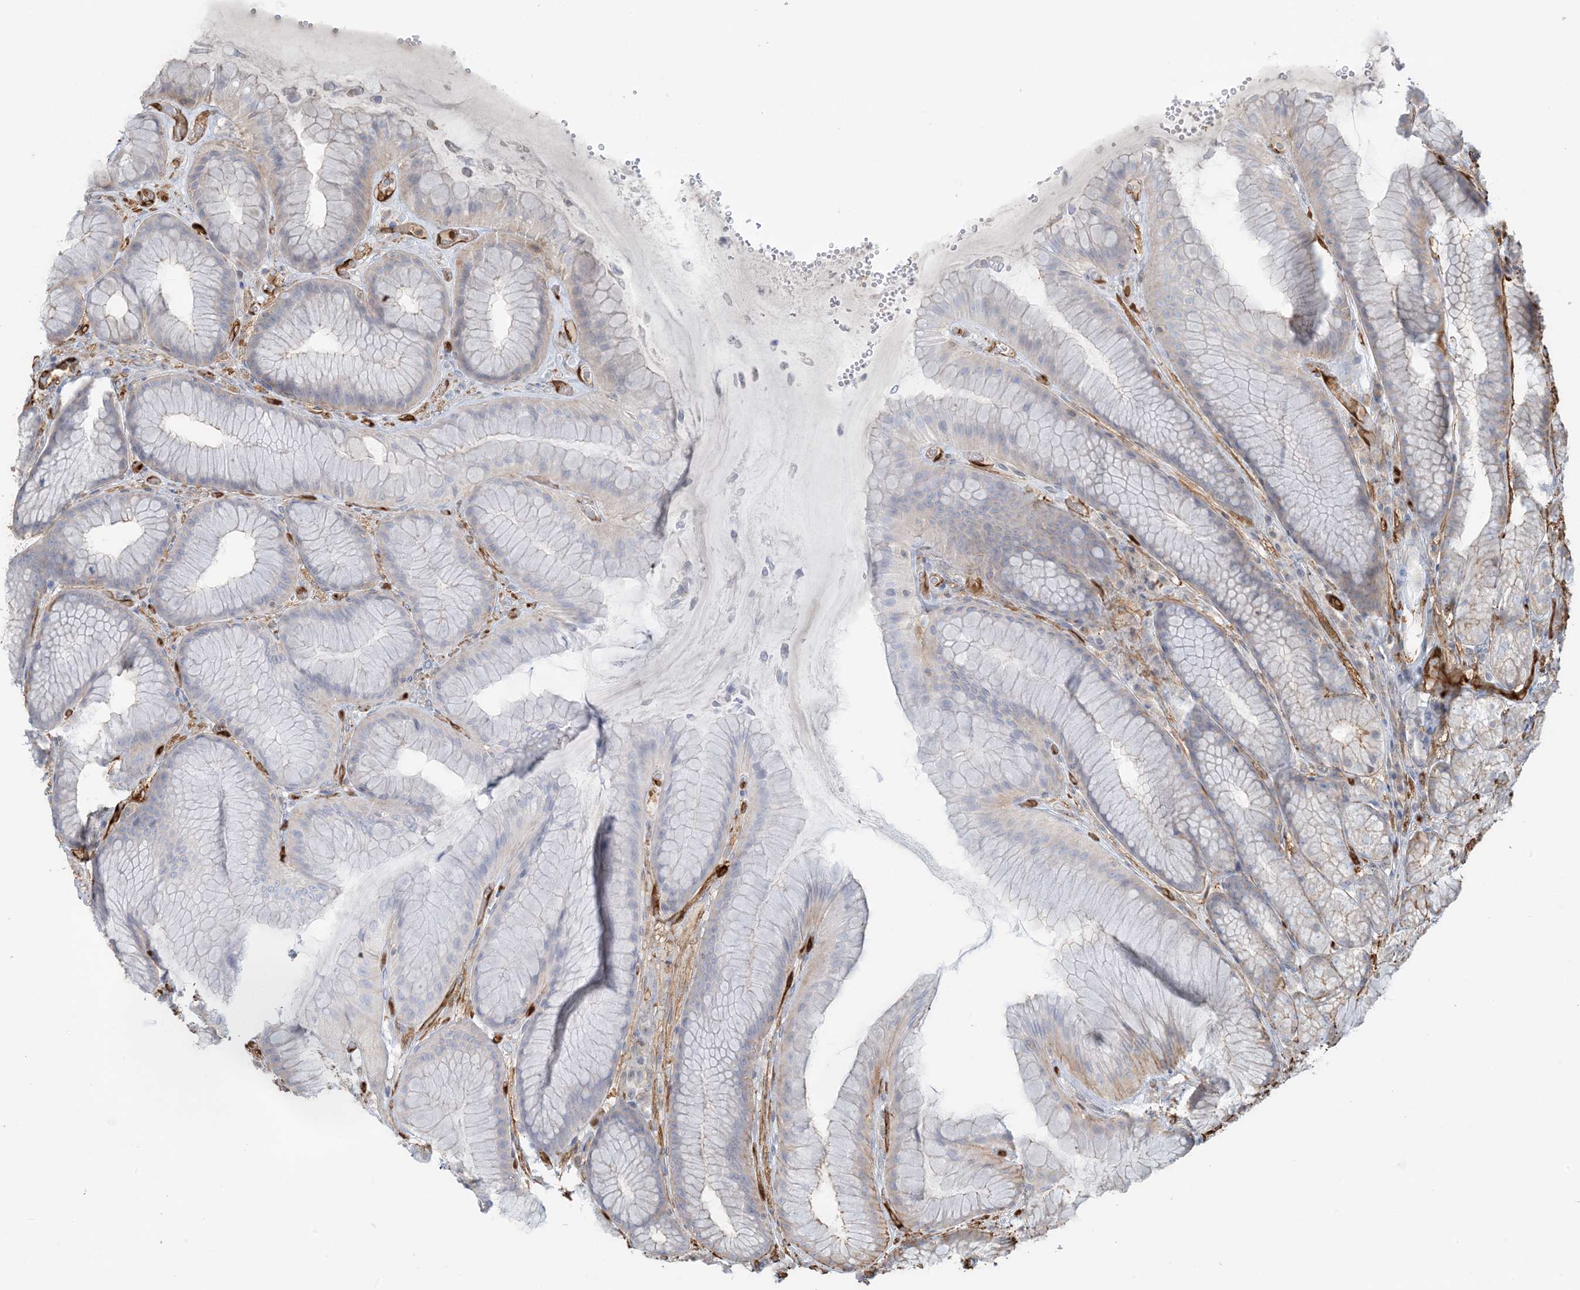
{"staining": {"intensity": "negative", "quantity": "none", "location": "none"}, "tissue": "stomach", "cell_type": "Glandular cells", "image_type": "normal", "snomed": [{"axis": "morphology", "description": "Normal tissue, NOS"}, {"axis": "topography", "description": "Stomach"}], "caption": "This is an IHC histopathology image of unremarkable stomach. There is no expression in glandular cells.", "gene": "PPM1F", "patient": {"sex": "male", "age": 57}}